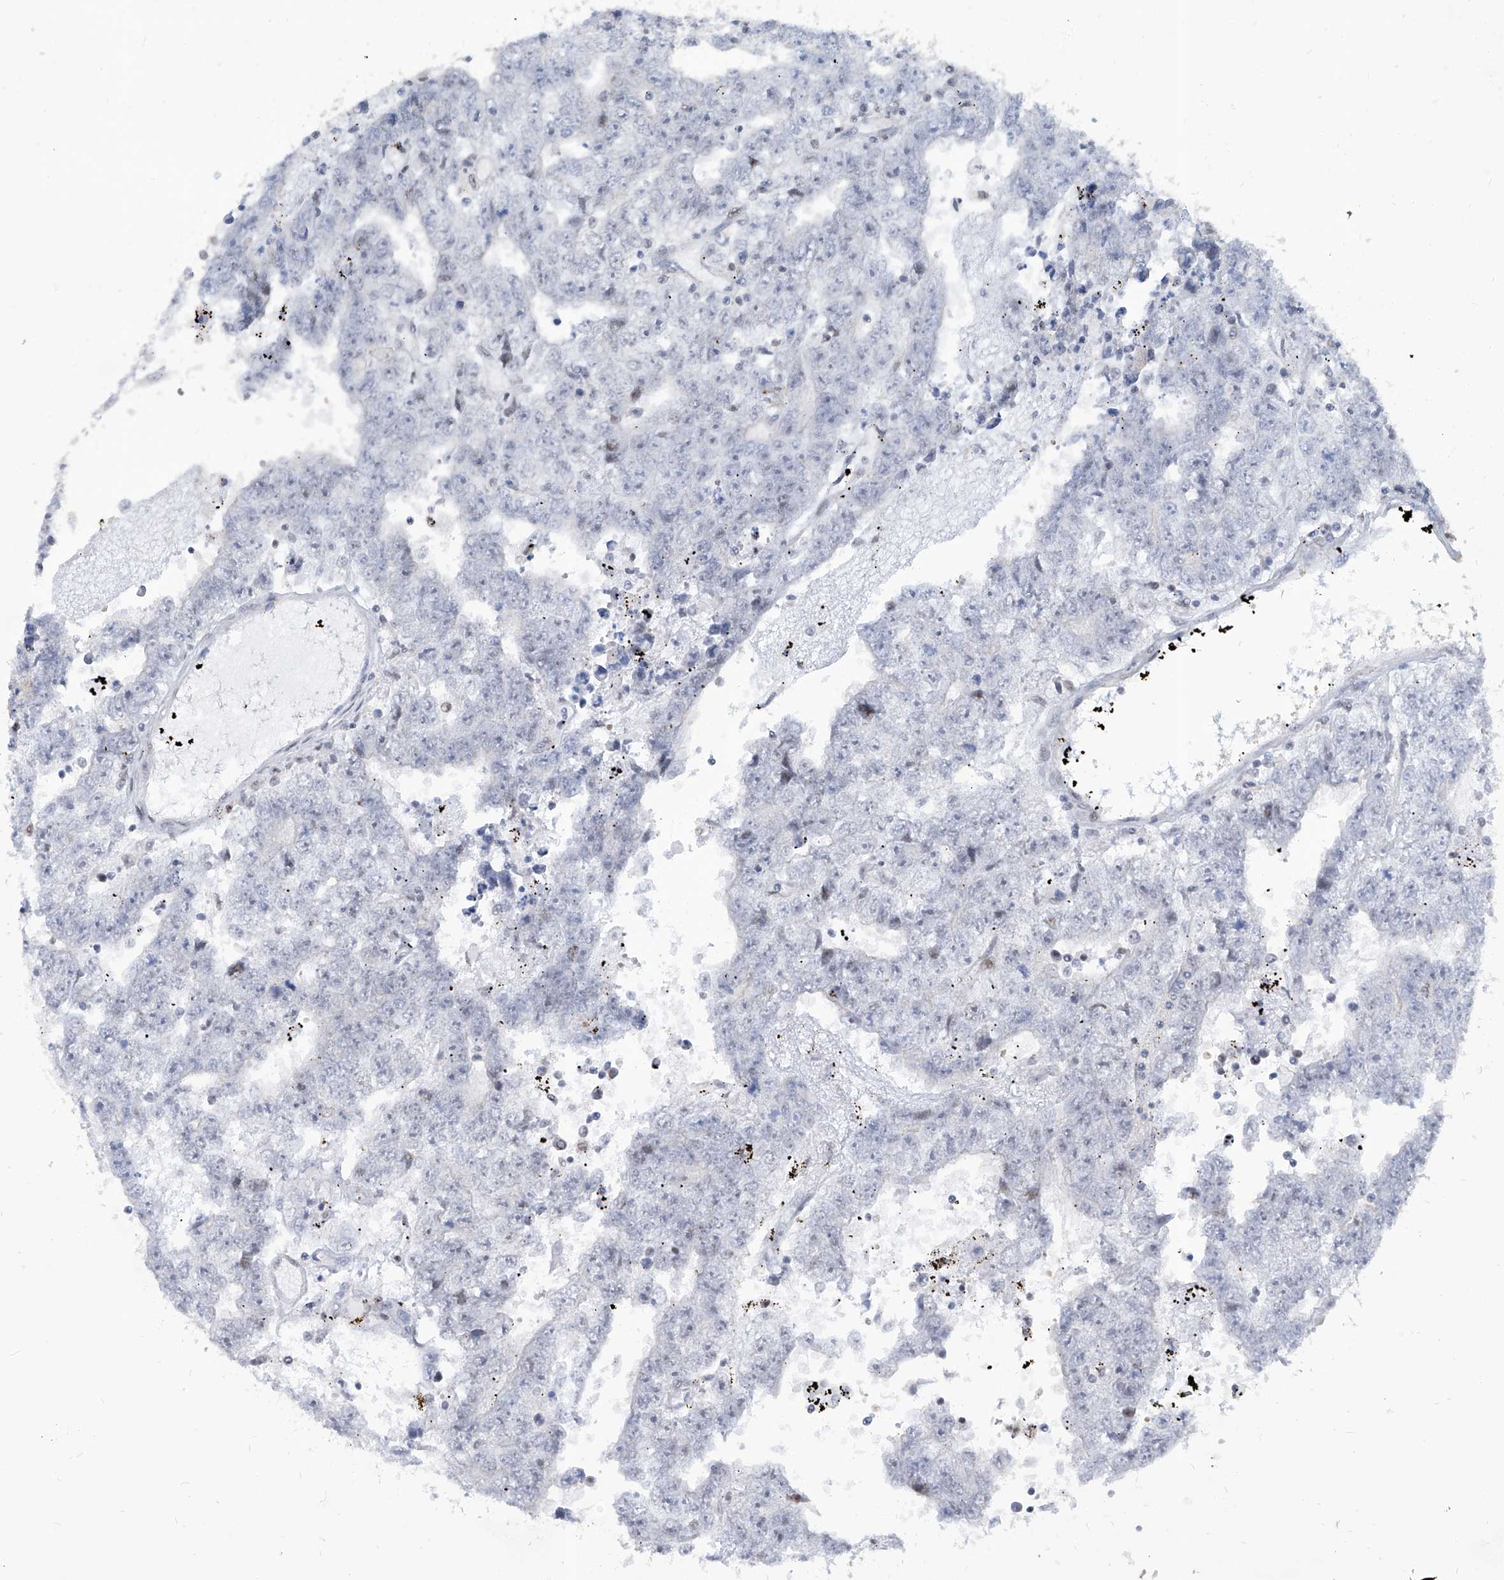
{"staining": {"intensity": "negative", "quantity": "none", "location": "none"}, "tissue": "testis cancer", "cell_type": "Tumor cells", "image_type": "cancer", "snomed": [{"axis": "morphology", "description": "Carcinoma, Embryonal, NOS"}, {"axis": "topography", "description": "Testis"}], "caption": "Immunohistochemistry (IHC) histopathology image of neoplastic tissue: testis cancer (embryonal carcinoma) stained with DAB reveals no significant protein expression in tumor cells.", "gene": "IRF2", "patient": {"sex": "male", "age": 25}}